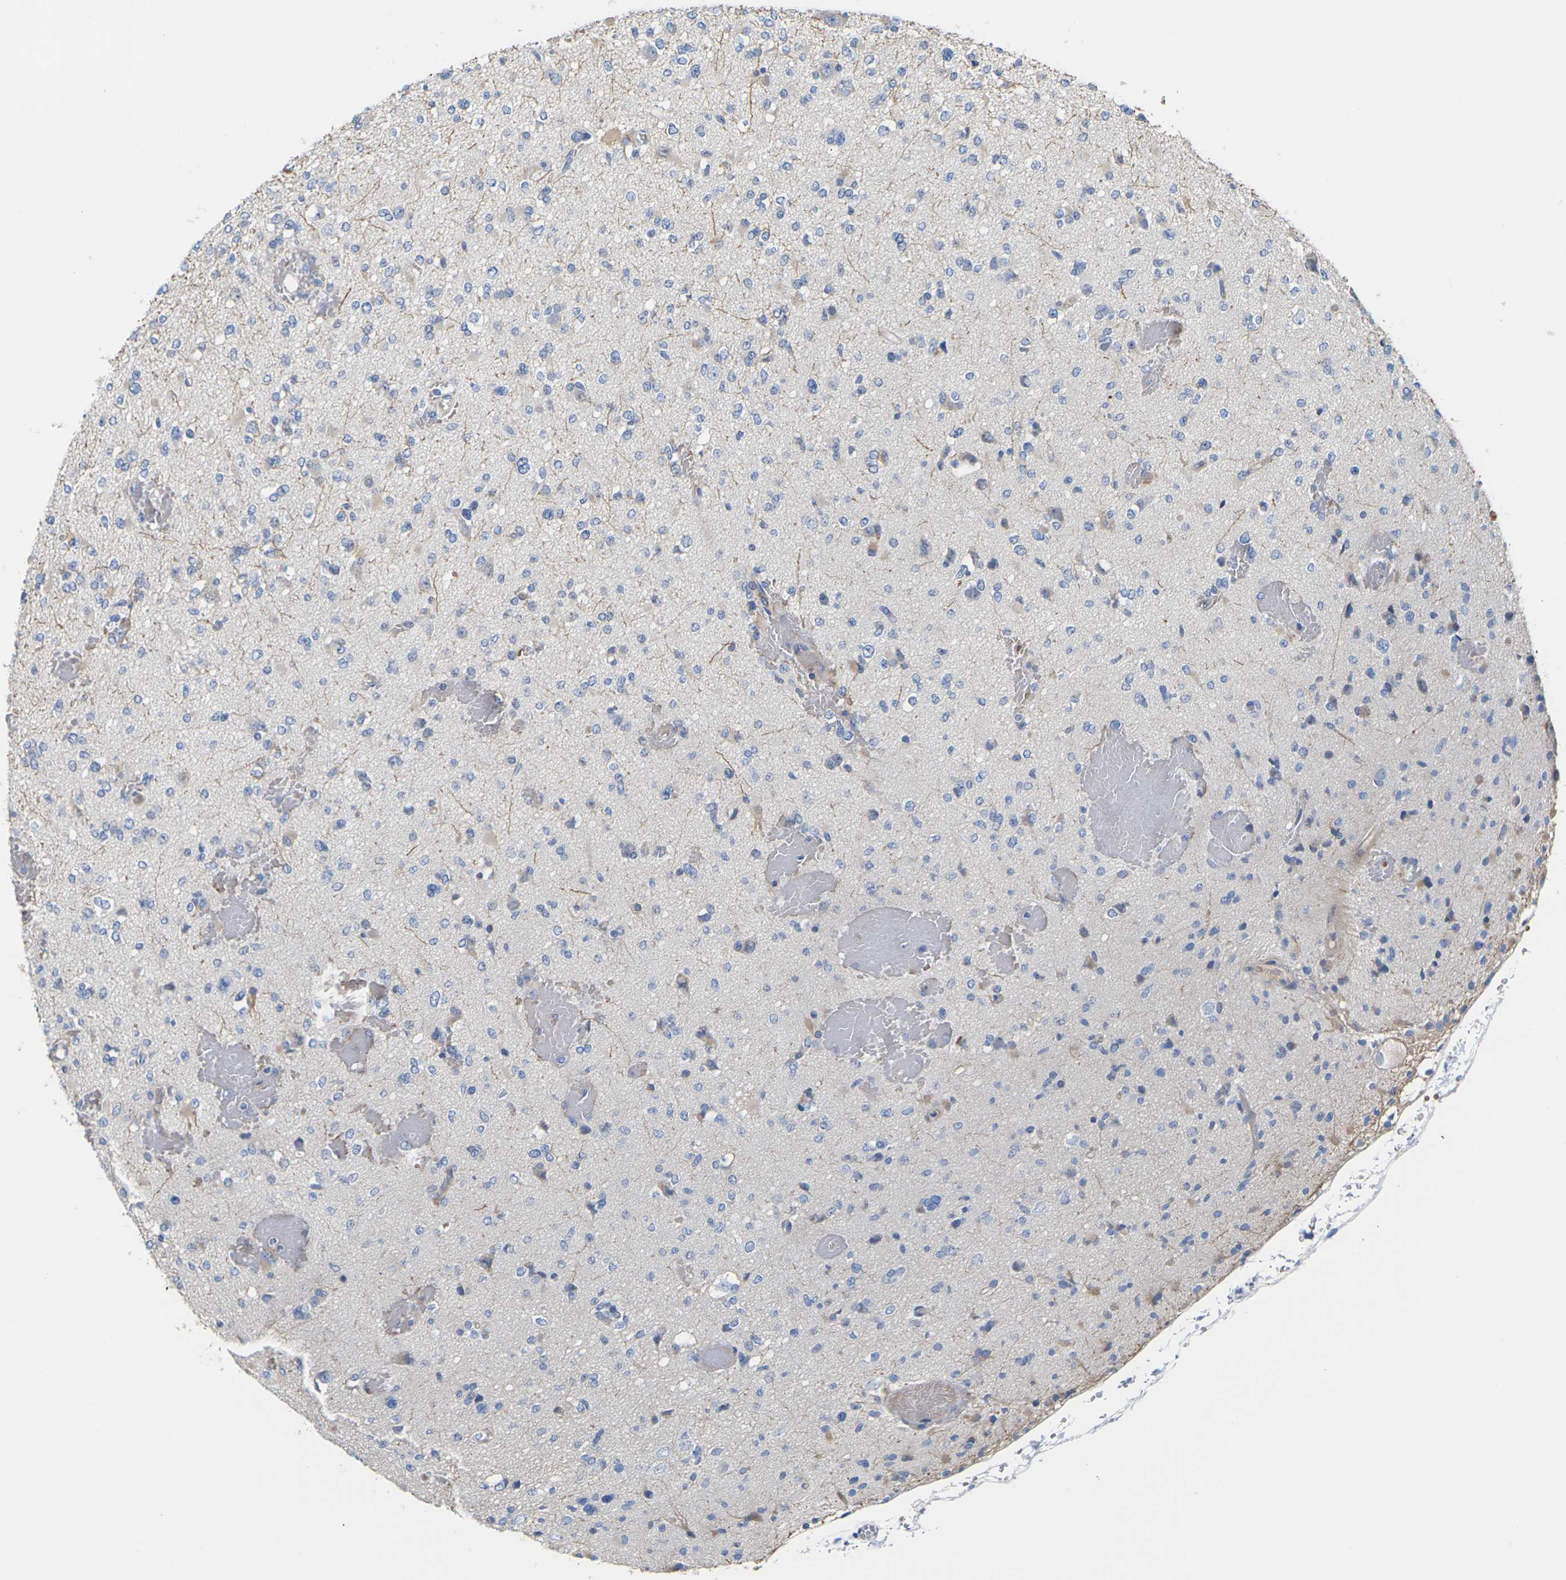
{"staining": {"intensity": "negative", "quantity": "none", "location": "none"}, "tissue": "glioma", "cell_type": "Tumor cells", "image_type": "cancer", "snomed": [{"axis": "morphology", "description": "Glioma, malignant, Low grade"}, {"axis": "topography", "description": "Brain"}], "caption": "Immunohistochemistry (IHC) of malignant low-grade glioma demonstrates no expression in tumor cells. The staining is performed using DAB (3,3'-diaminobenzidine) brown chromogen with nuclei counter-stained in using hematoxylin.", "gene": "TMCO4", "patient": {"sex": "female", "age": 22}}